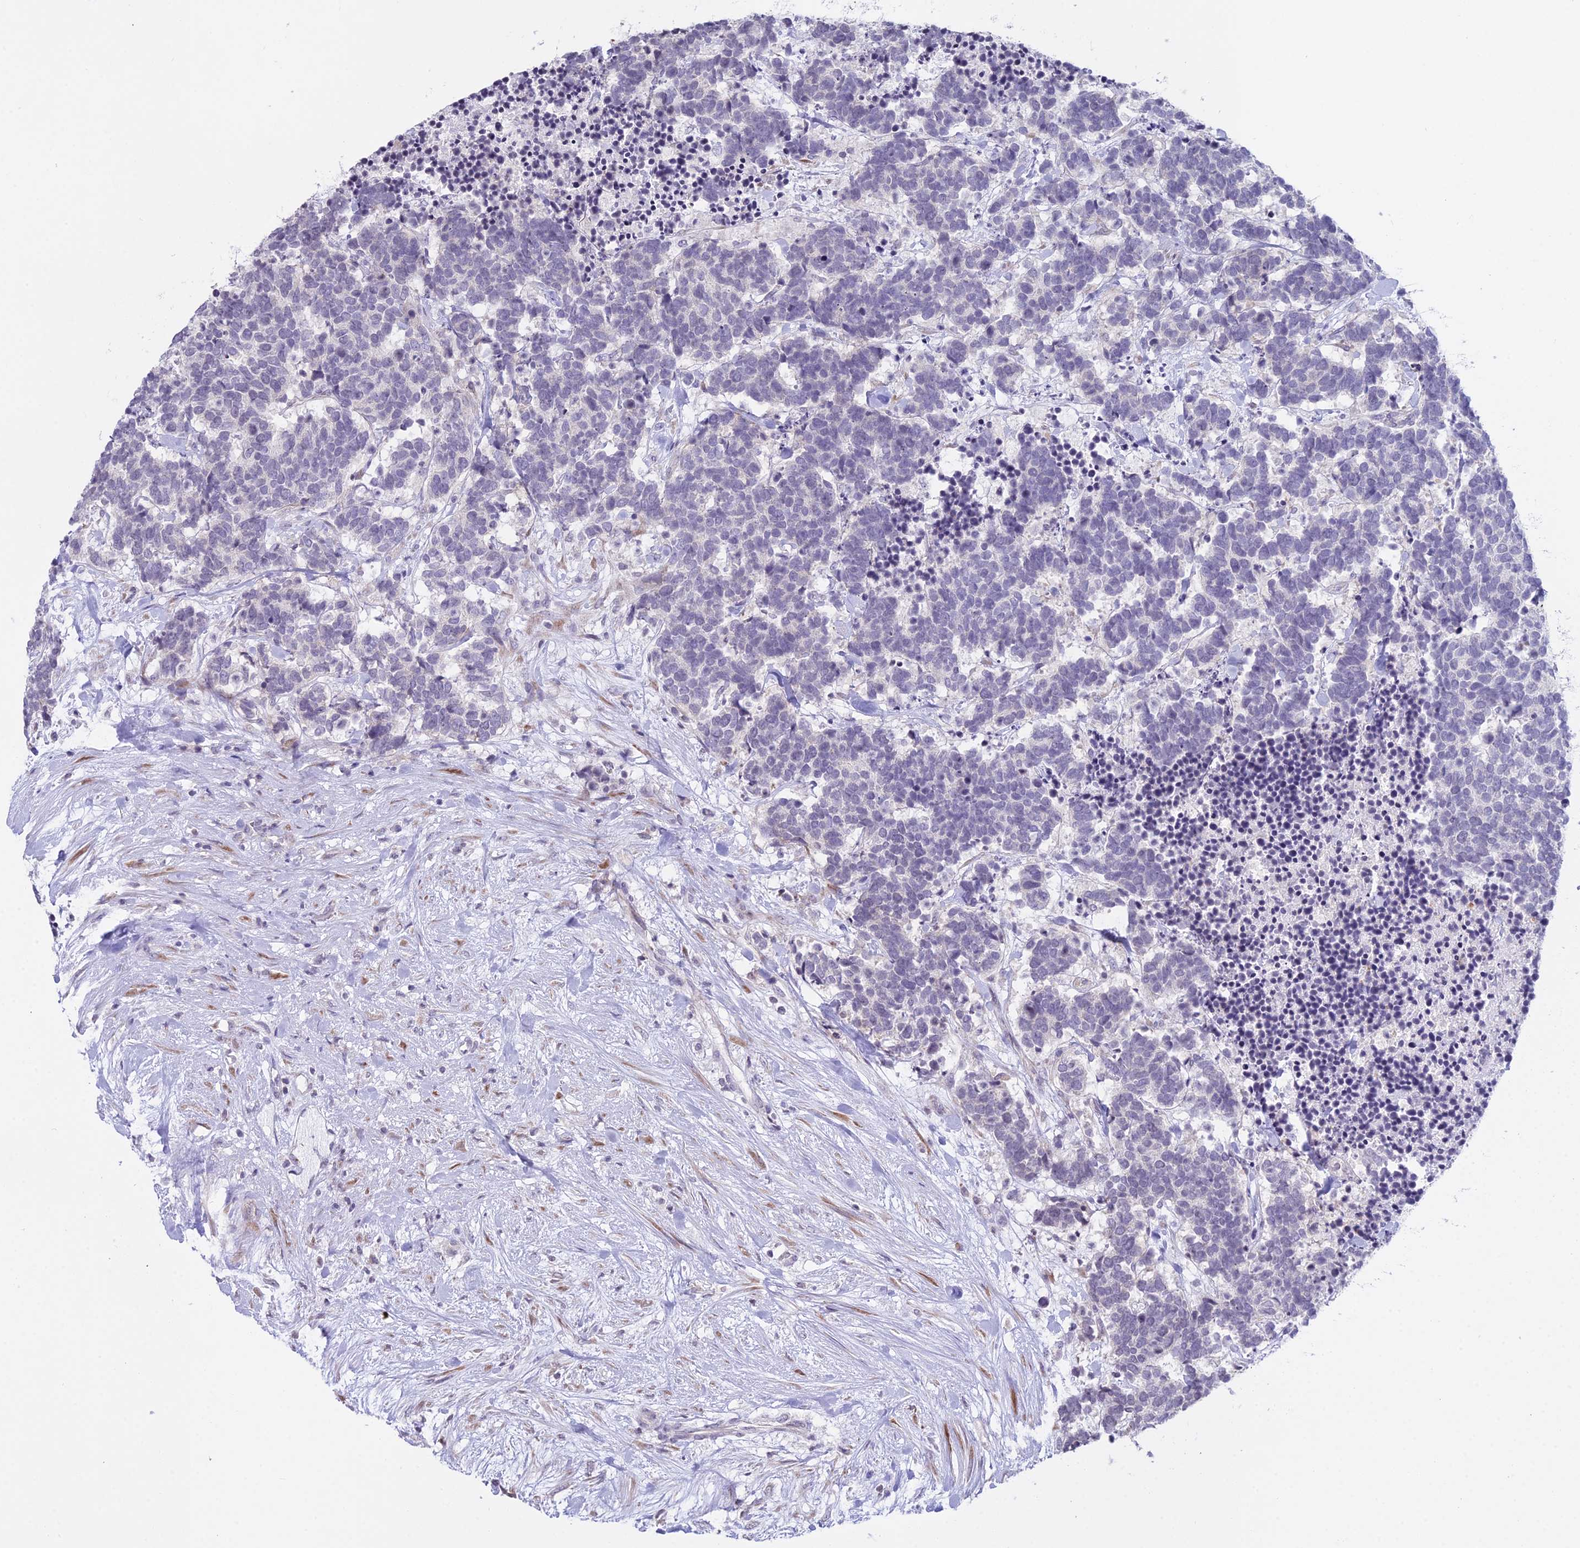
{"staining": {"intensity": "negative", "quantity": "none", "location": "none"}, "tissue": "carcinoid", "cell_type": "Tumor cells", "image_type": "cancer", "snomed": [{"axis": "morphology", "description": "Carcinoma, NOS"}, {"axis": "morphology", "description": "Carcinoid, malignant, NOS"}, {"axis": "topography", "description": "Prostate"}], "caption": "Protein analysis of carcinoid (malignant) demonstrates no significant expression in tumor cells.", "gene": "RPS26", "patient": {"sex": "male", "age": 57}}